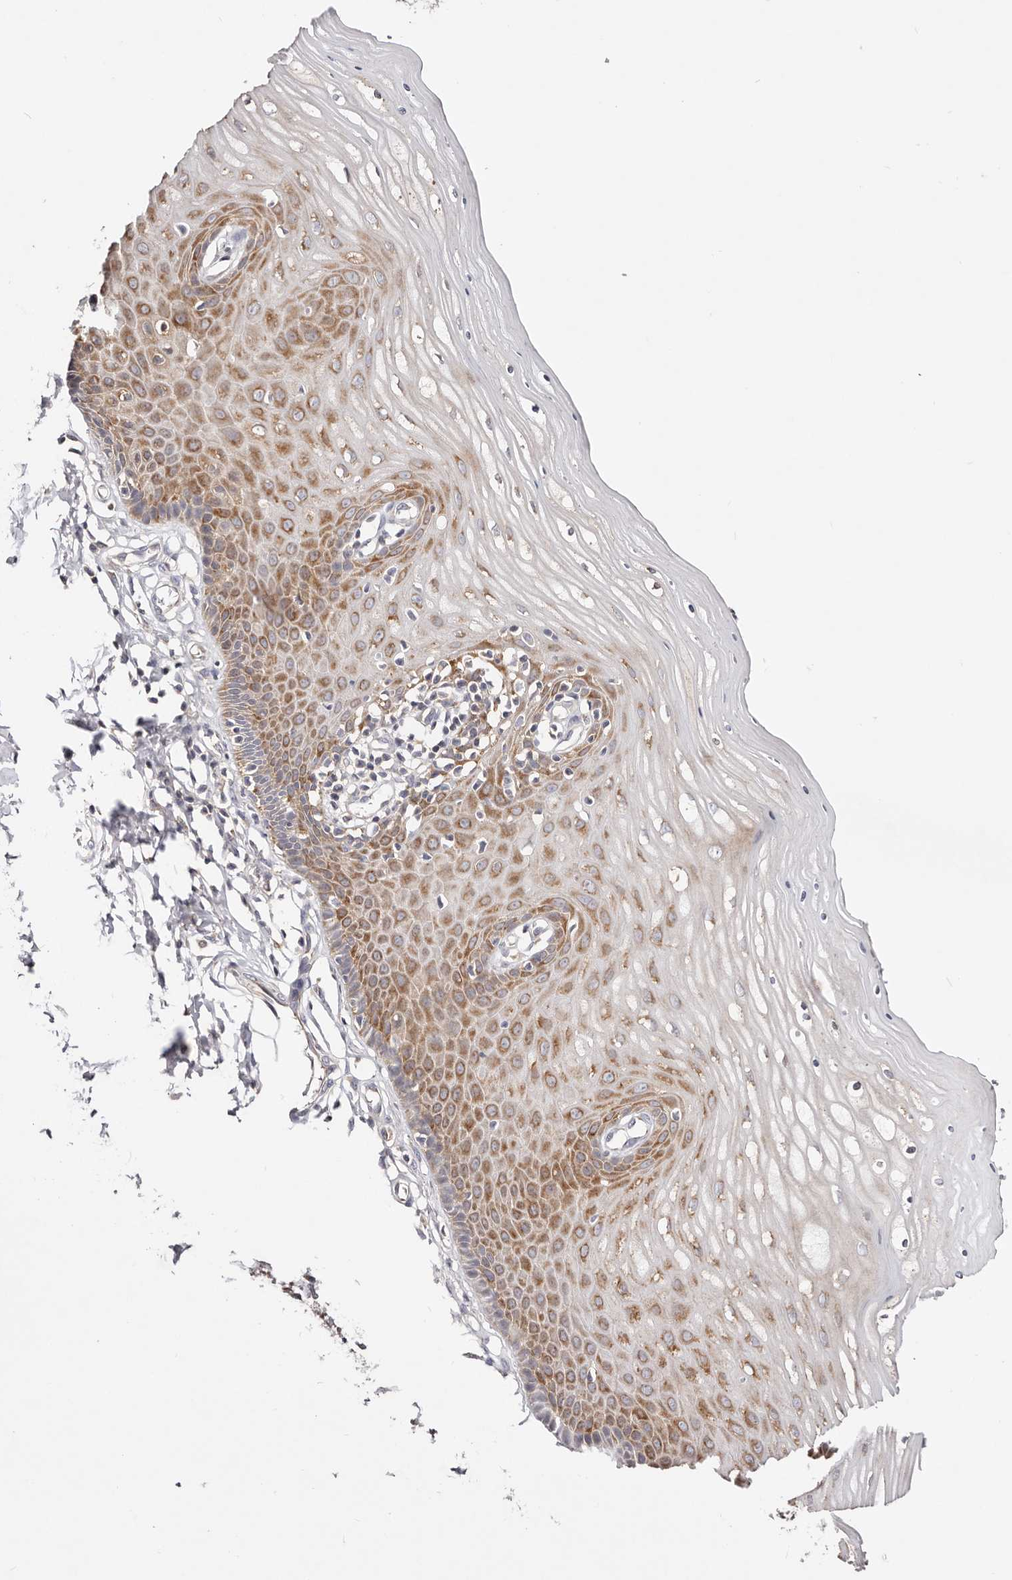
{"staining": {"intensity": "weak", "quantity": "<25%", "location": "cytoplasmic/membranous"}, "tissue": "cervix", "cell_type": "Glandular cells", "image_type": "normal", "snomed": [{"axis": "morphology", "description": "Normal tissue, NOS"}, {"axis": "topography", "description": "Cervix"}], "caption": "The immunohistochemistry (IHC) image has no significant positivity in glandular cells of cervix.", "gene": "GNA13", "patient": {"sex": "female", "age": 55}}